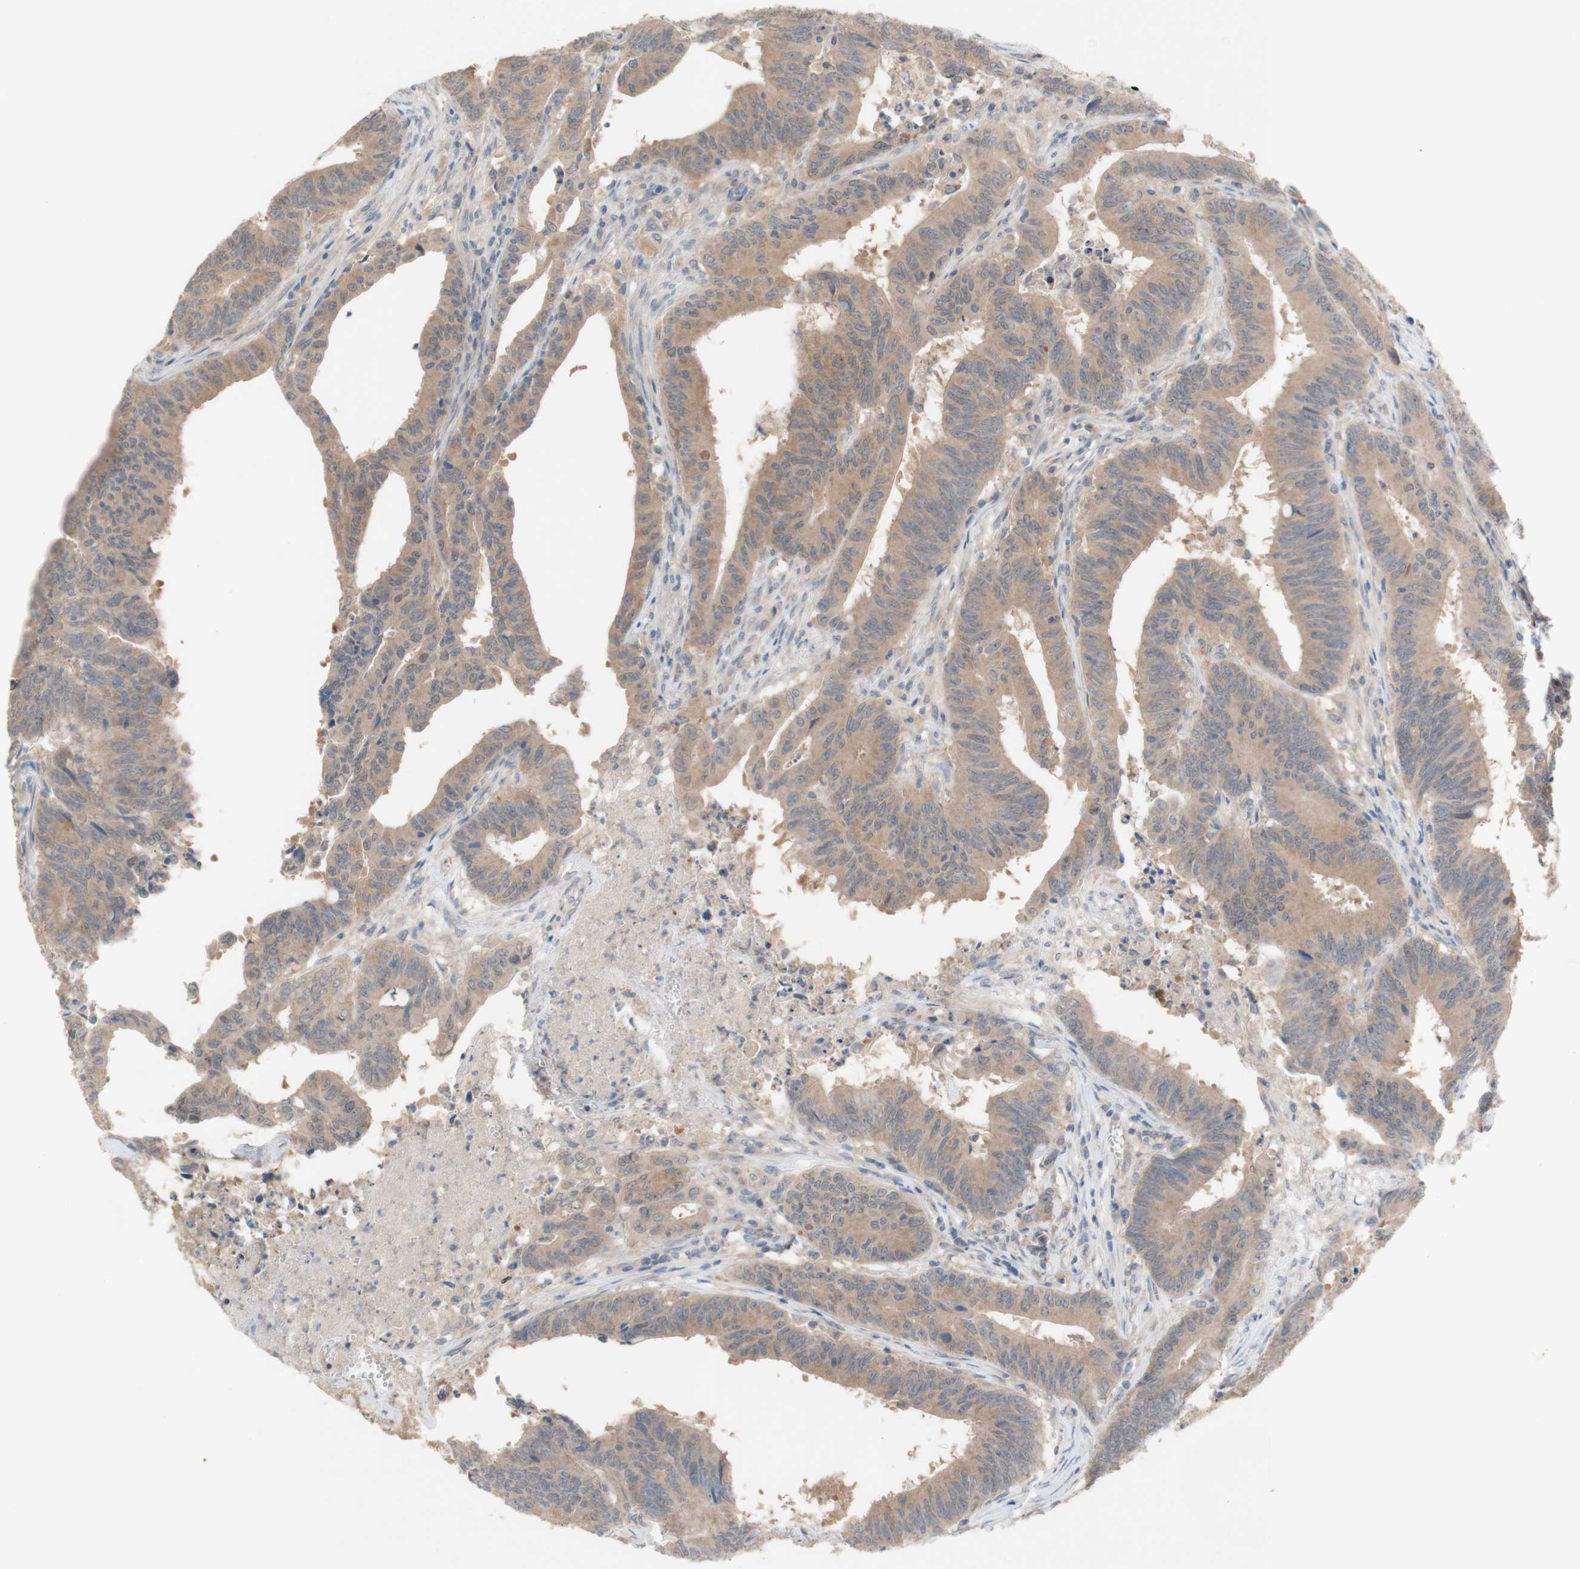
{"staining": {"intensity": "moderate", "quantity": ">75%", "location": "cytoplasmic/membranous"}, "tissue": "colorectal cancer", "cell_type": "Tumor cells", "image_type": "cancer", "snomed": [{"axis": "morphology", "description": "Adenocarcinoma, NOS"}, {"axis": "topography", "description": "Colon"}], "caption": "The immunohistochemical stain highlights moderate cytoplasmic/membranous positivity in tumor cells of adenocarcinoma (colorectal) tissue. (DAB = brown stain, brightfield microscopy at high magnification).", "gene": "PEX2", "patient": {"sex": "male", "age": 45}}